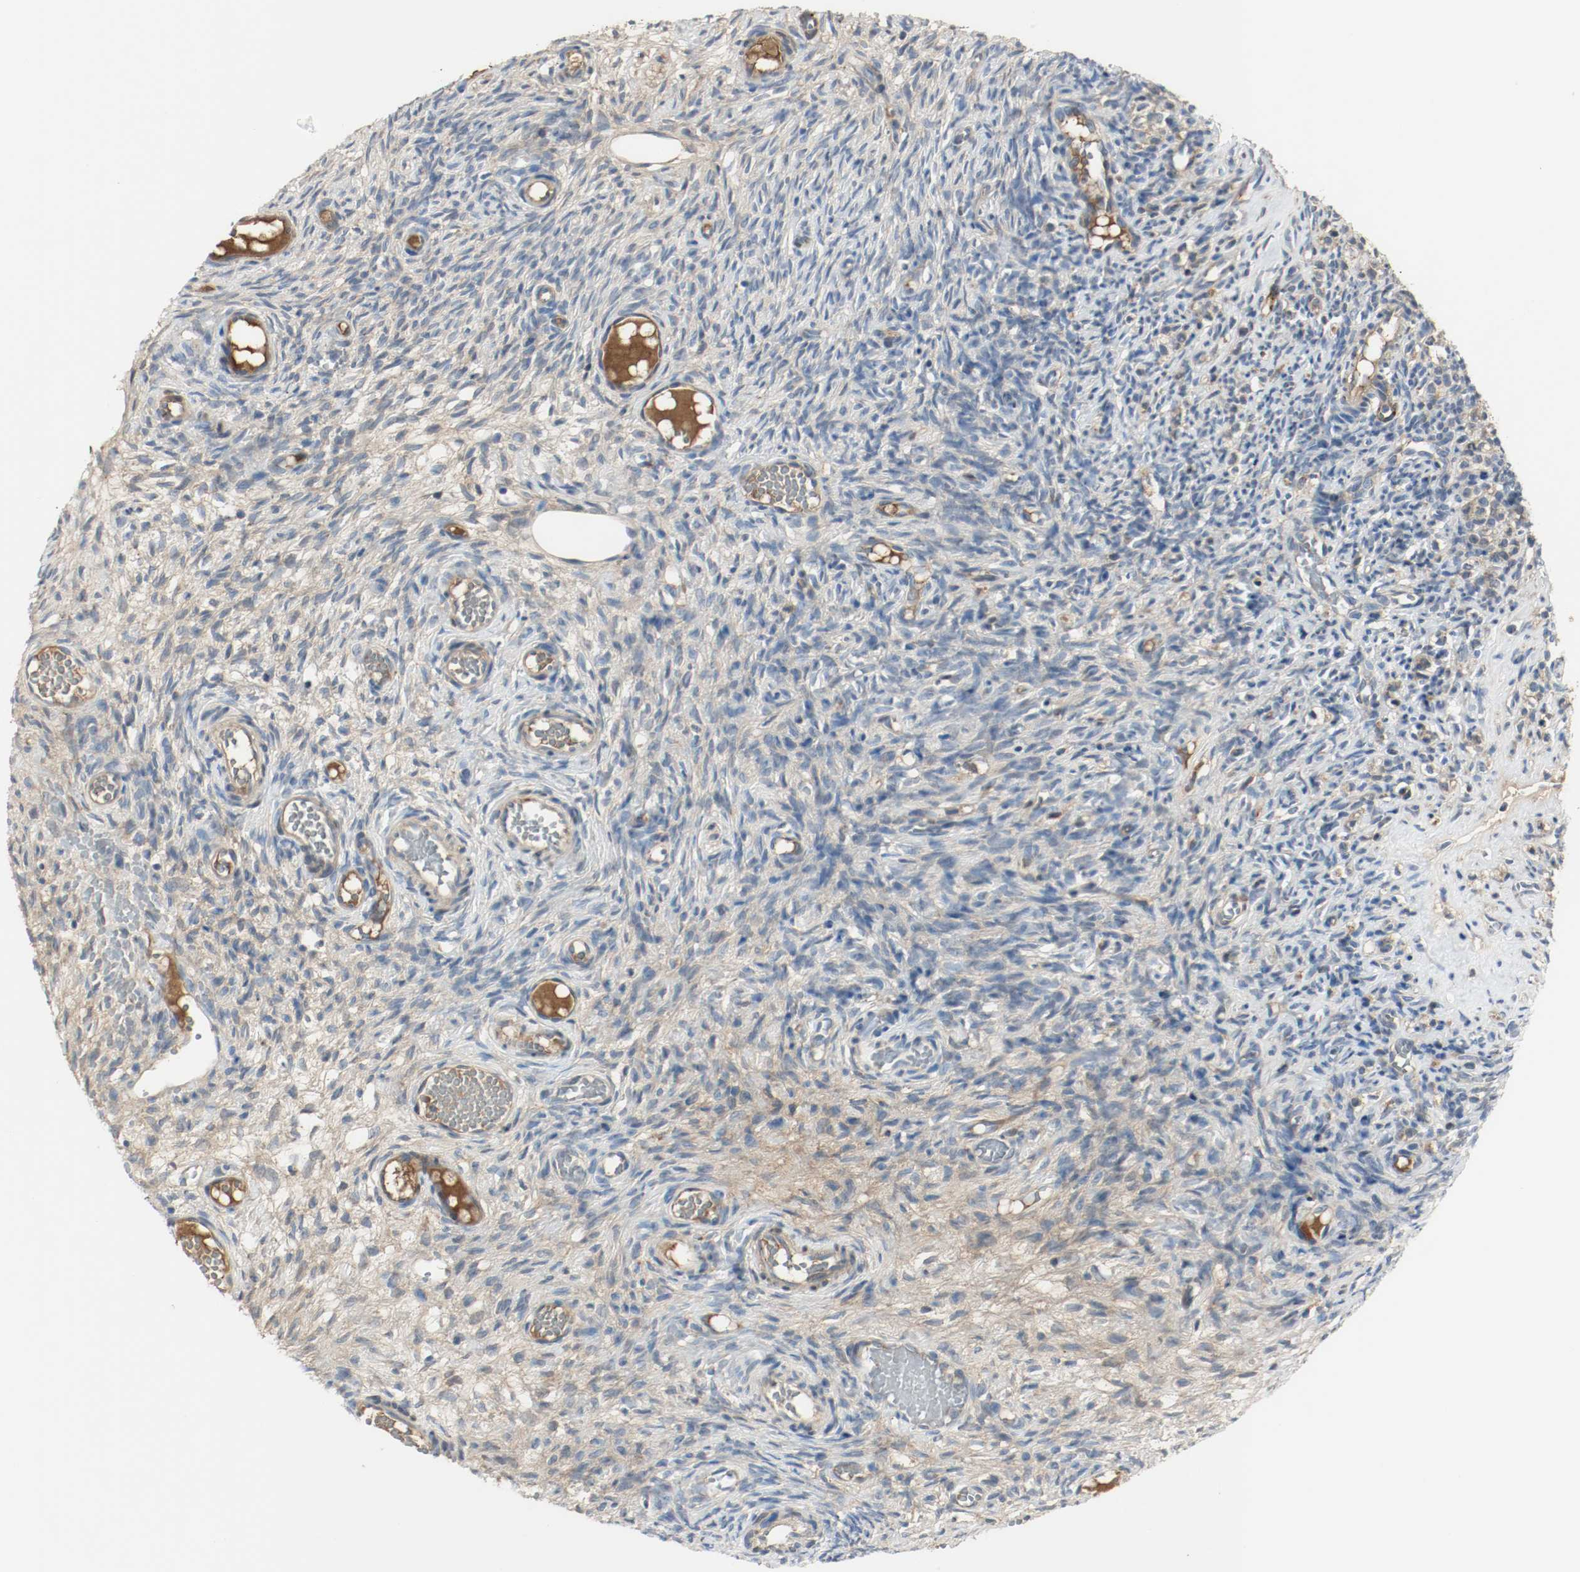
{"staining": {"intensity": "negative", "quantity": "none", "location": "none"}, "tissue": "ovary", "cell_type": "Follicle cells", "image_type": "normal", "snomed": [{"axis": "morphology", "description": "Normal tissue, NOS"}, {"axis": "topography", "description": "Ovary"}], "caption": "High power microscopy photomicrograph of an IHC micrograph of benign ovary, revealing no significant positivity in follicle cells. (DAB immunohistochemistry (IHC) with hematoxylin counter stain).", "gene": "MELTF", "patient": {"sex": "female", "age": 35}}